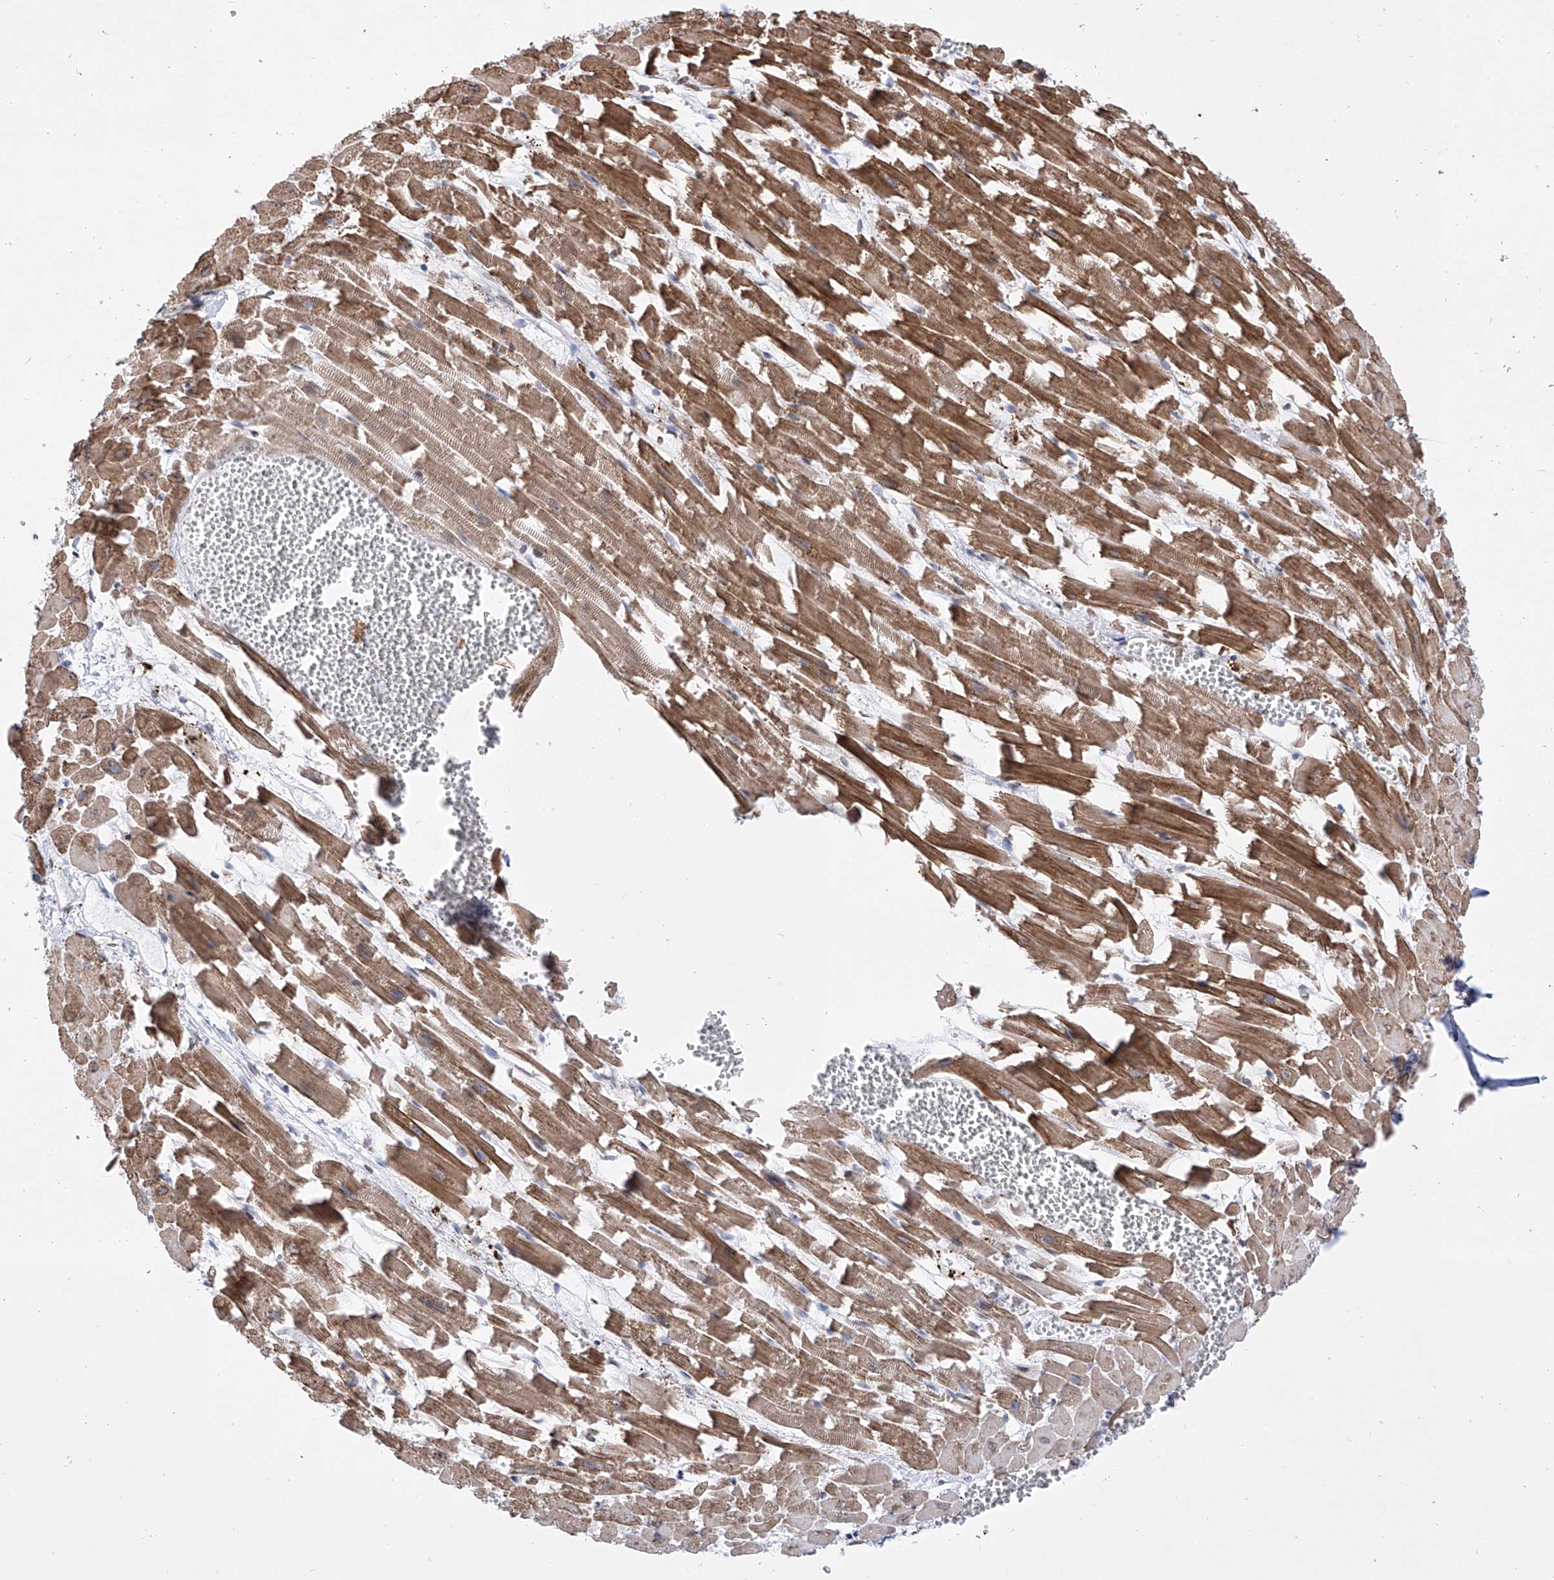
{"staining": {"intensity": "strong", "quantity": ">75%", "location": "cytoplasmic/membranous"}, "tissue": "heart muscle", "cell_type": "Cardiomyocytes", "image_type": "normal", "snomed": [{"axis": "morphology", "description": "Normal tissue, NOS"}, {"axis": "topography", "description": "Heart"}], "caption": "Immunohistochemical staining of benign heart muscle exhibits high levels of strong cytoplasmic/membranous positivity in approximately >75% of cardiomyocytes. (DAB IHC, brown staining for protein, blue staining for nuclei).", "gene": "LCLAT1", "patient": {"sex": "female", "age": 64}}